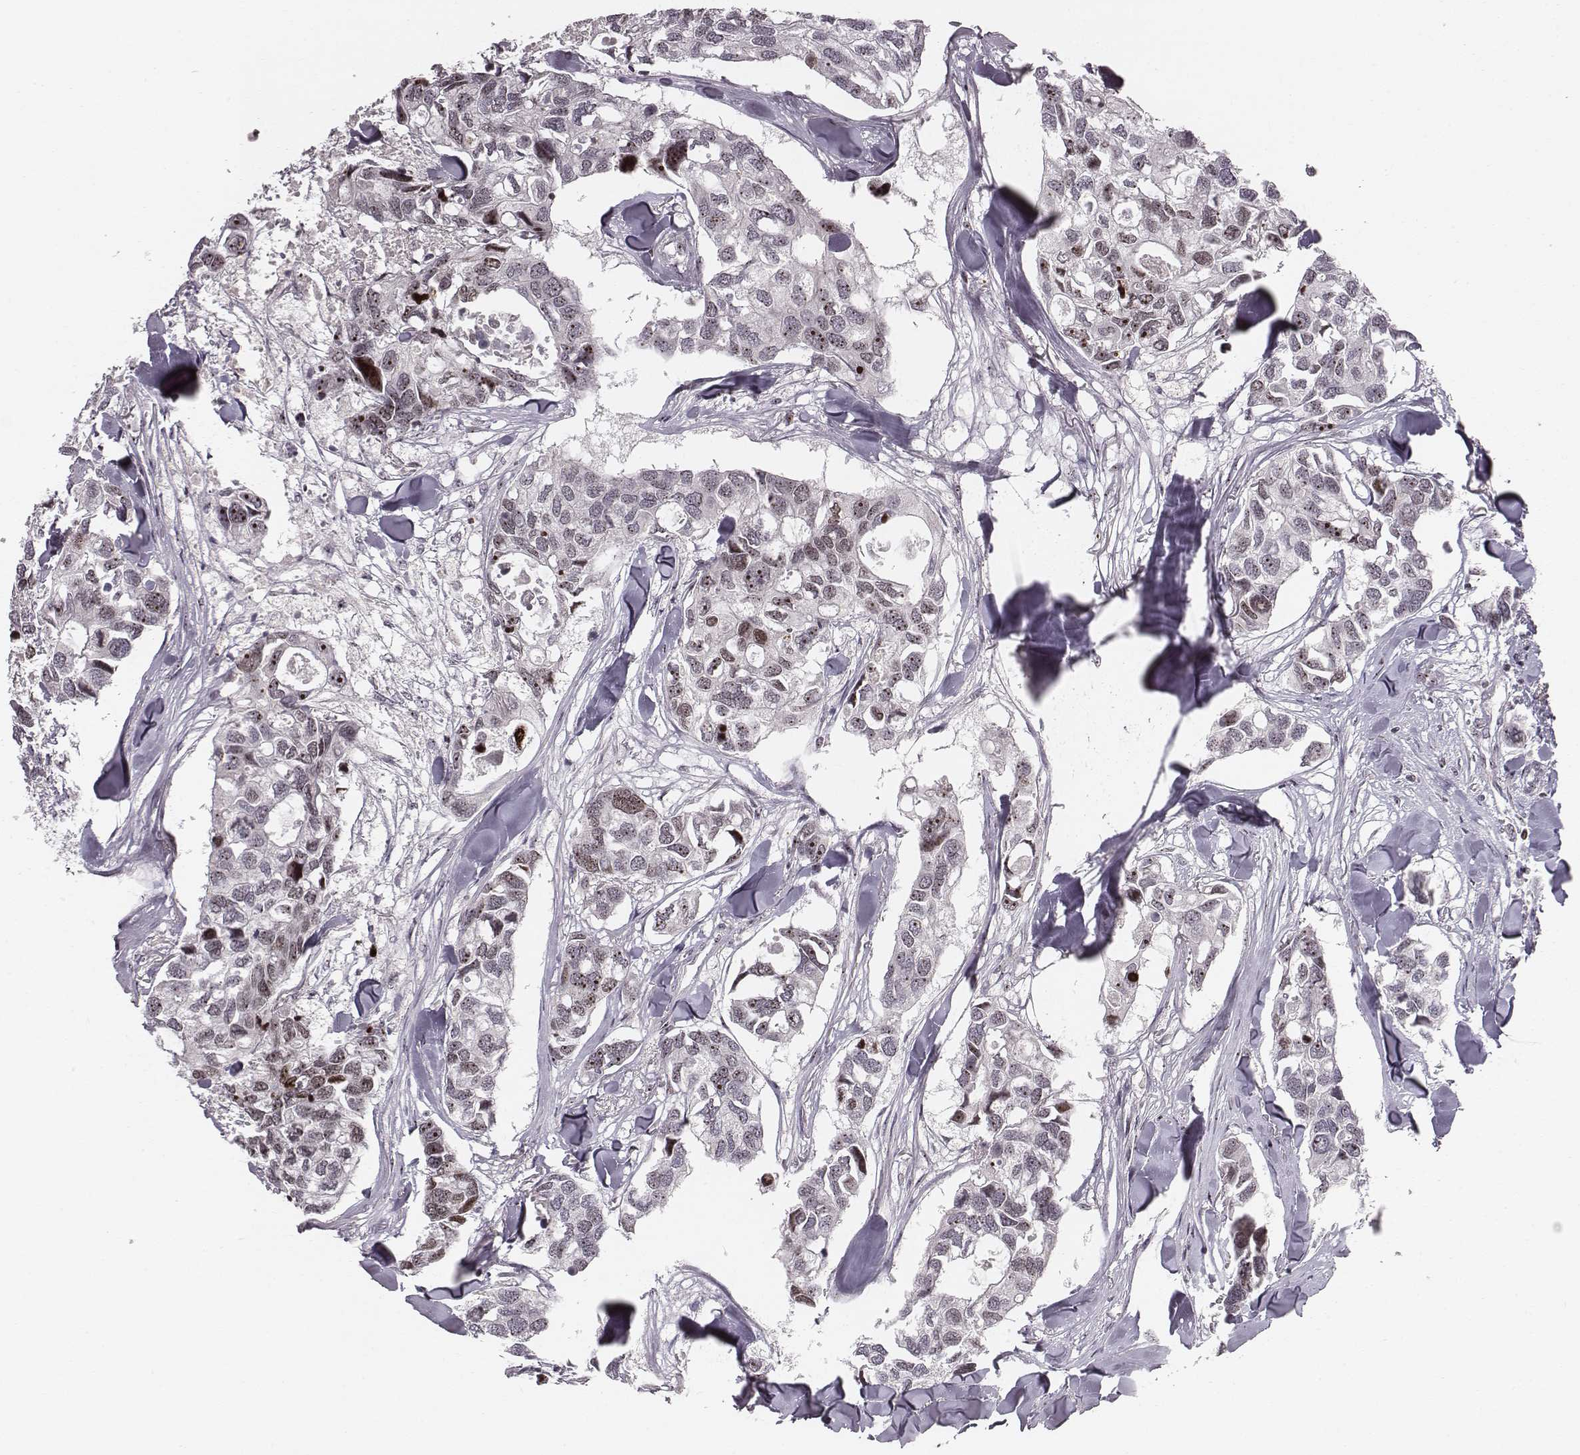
{"staining": {"intensity": "moderate", "quantity": ">75%", "location": "nuclear"}, "tissue": "breast cancer", "cell_type": "Tumor cells", "image_type": "cancer", "snomed": [{"axis": "morphology", "description": "Duct carcinoma"}, {"axis": "topography", "description": "Breast"}], "caption": "Immunohistochemistry (IHC) of human breast invasive ductal carcinoma demonstrates medium levels of moderate nuclear staining in about >75% of tumor cells.", "gene": "NOP56", "patient": {"sex": "female", "age": 83}}